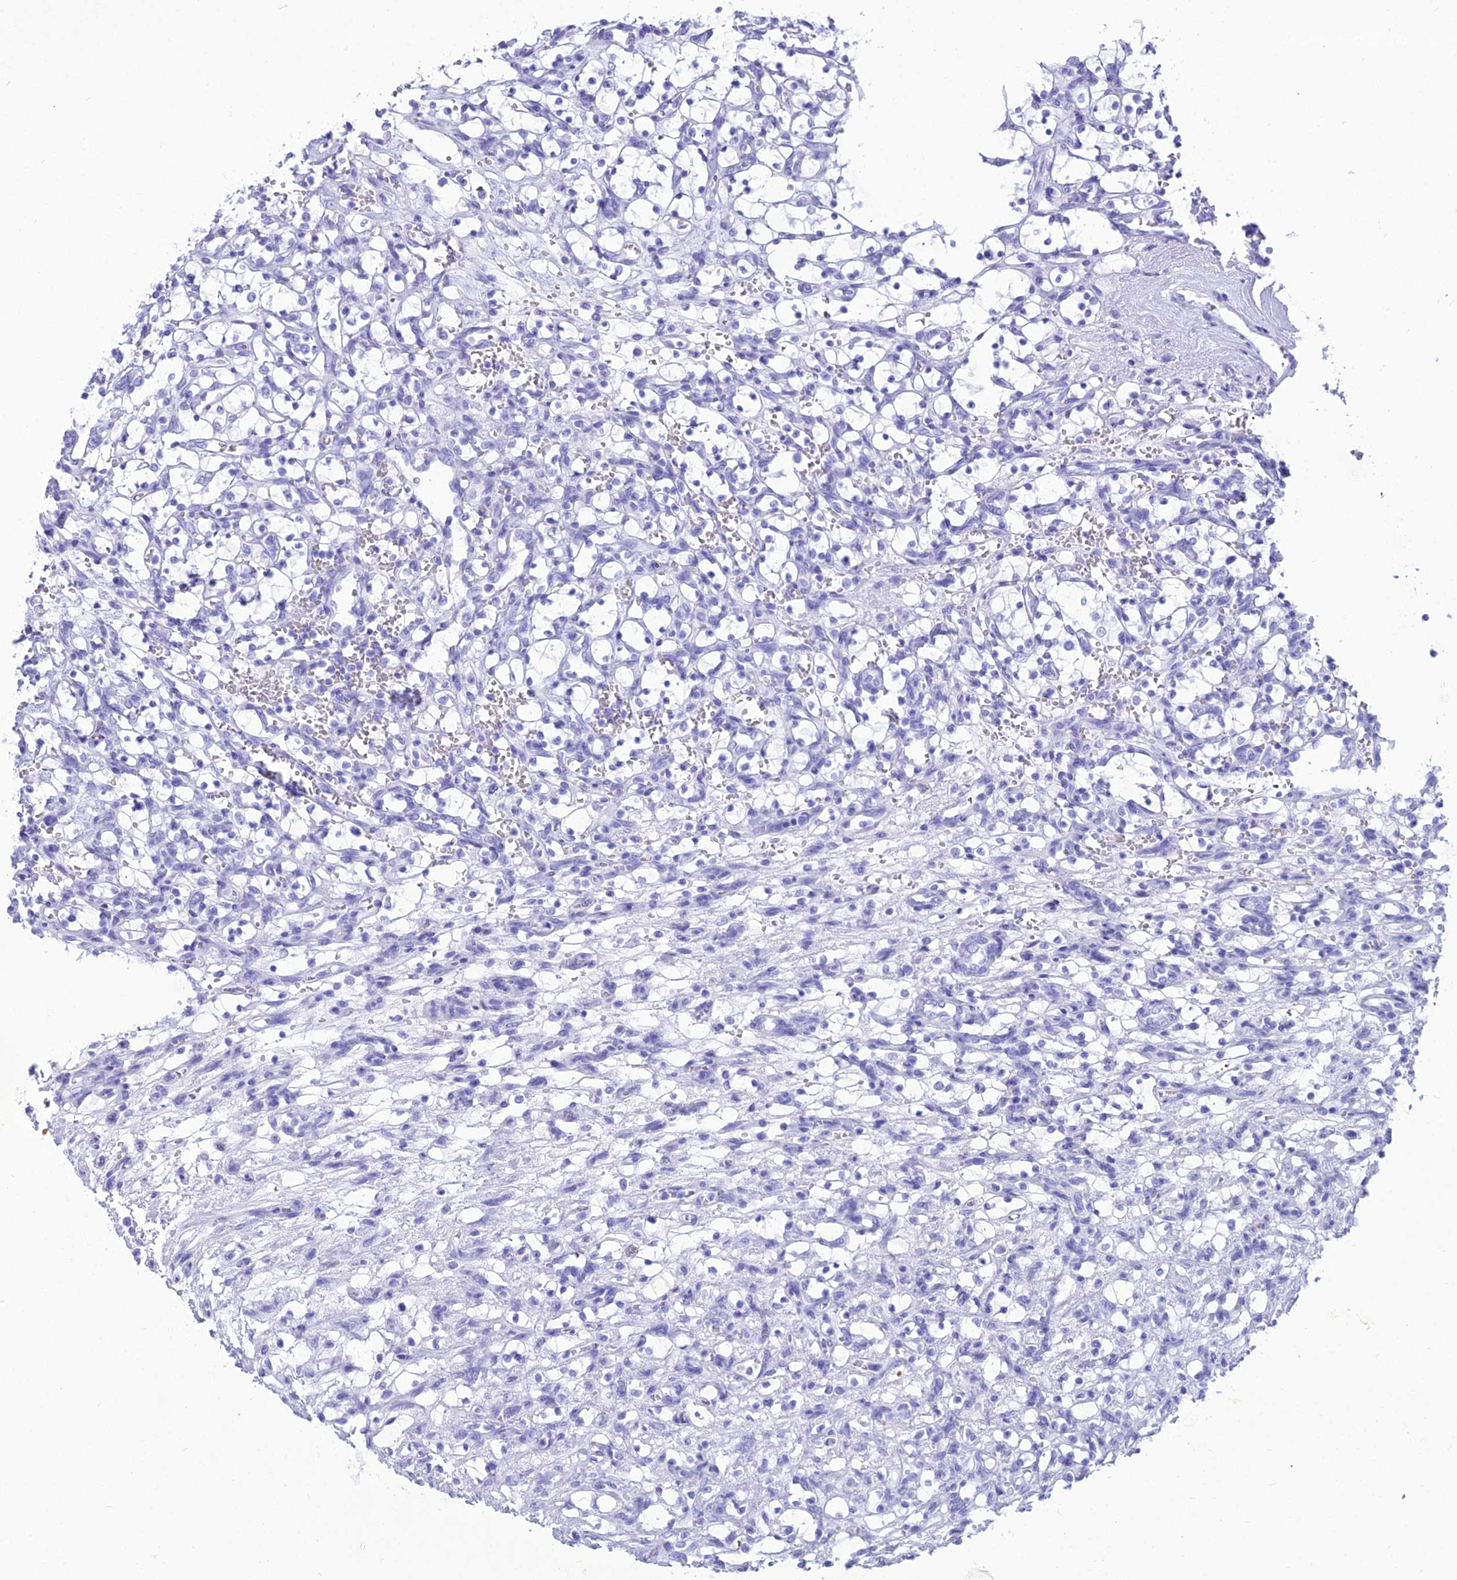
{"staining": {"intensity": "negative", "quantity": "none", "location": "none"}, "tissue": "renal cancer", "cell_type": "Tumor cells", "image_type": "cancer", "snomed": [{"axis": "morphology", "description": "Adenocarcinoma, NOS"}, {"axis": "topography", "description": "Kidney"}], "caption": "Tumor cells show no significant staining in renal adenocarcinoma. Brightfield microscopy of immunohistochemistry stained with DAB (brown) and hematoxylin (blue), captured at high magnification.", "gene": "PNMA5", "patient": {"sex": "female", "age": 69}}